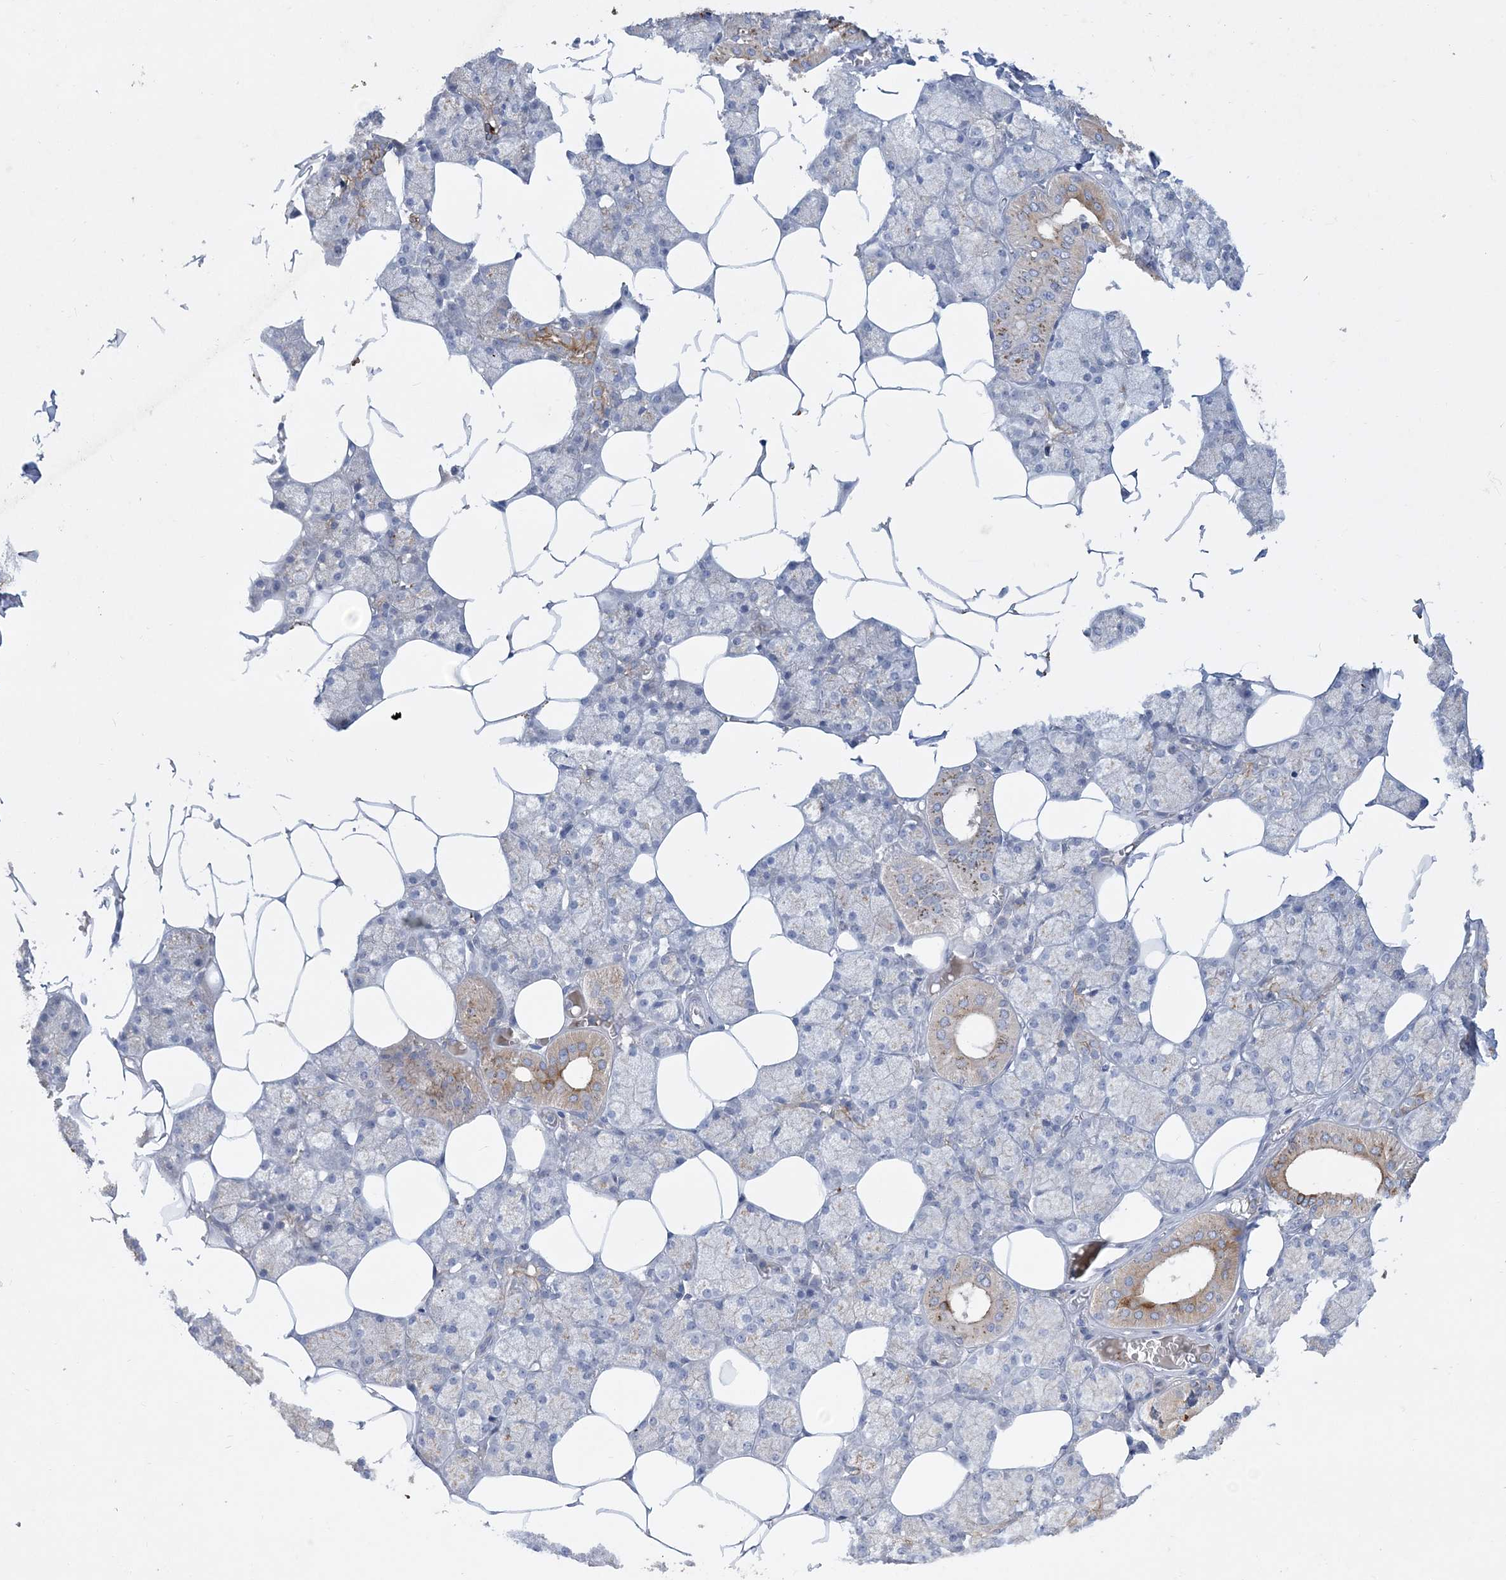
{"staining": {"intensity": "moderate", "quantity": "<25%", "location": "cytoplasmic/membranous"}, "tissue": "salivary gland", "cell_type": "Glandular cells", "image_type": "normal", "snomed": [{"axis": "morphology", "description": "Normal tissue, NOS"}, {"axis": "topography", "description": "Salivary gland"}], "caption": "Immunohistochemistry (IHC) of normal human salivary gland shows low levels of moderate cytoplasmic/membranous staining in about <25% of glandular cells.", "gene": "ADCK2", "patient": {"sex": "male", "age": 62}}